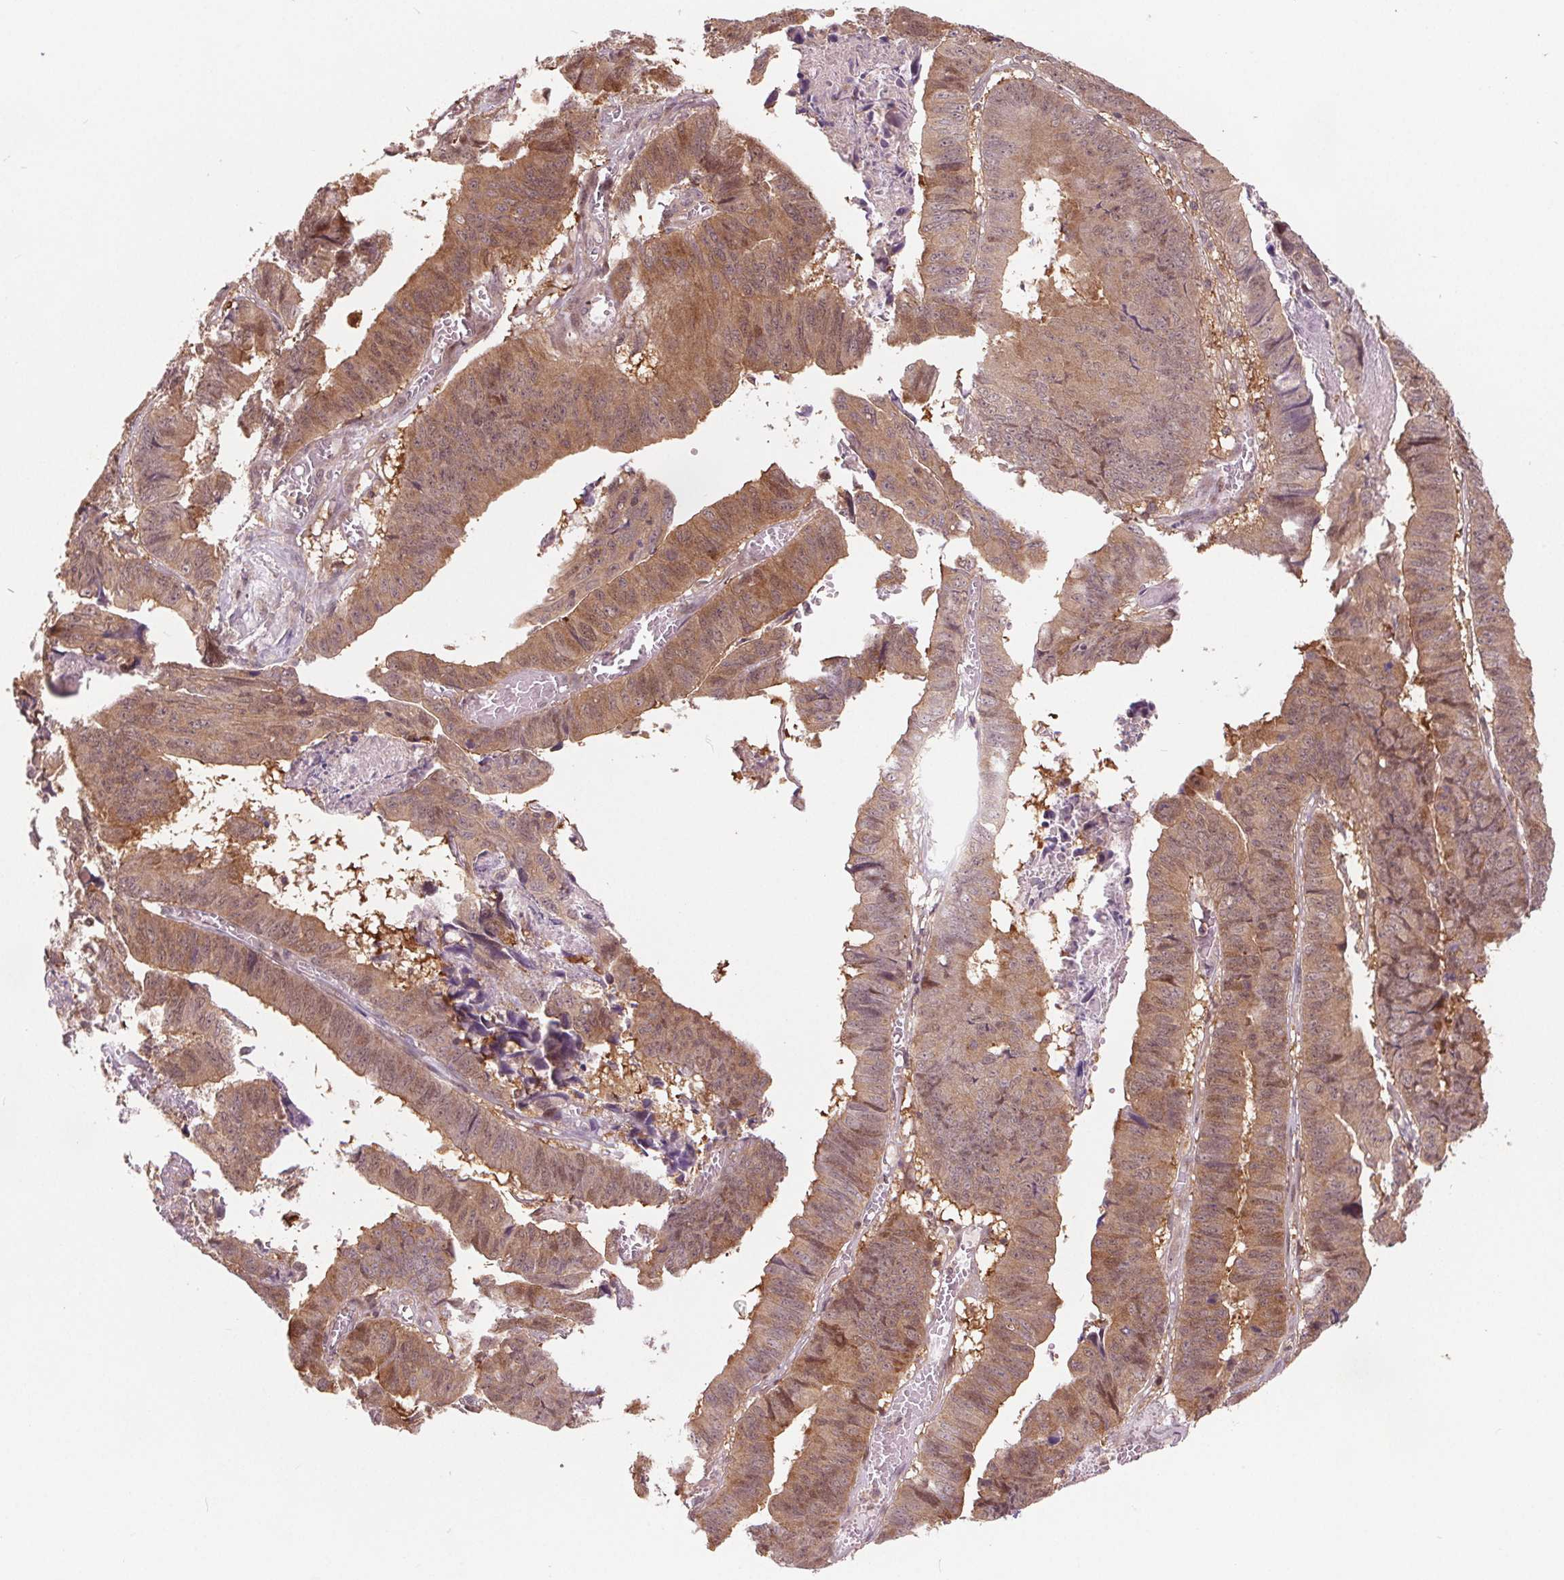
{"staining": {"intensity": "moderate", "quantity": ">75%", "location": "cytoplasmic/membranous,nuclear"}, "tissue": "stomach cancer", "cell_type": "Tumor cells", "image_type": "cancer", "snomed": [{"axis": "morphology", "description": "Adenocarcinoma, NOS"}, {"axis": "topography", "description": "Stomach, lower"}], "caption": "There is medium levels of moderate cytoplasmic/membranous and nuclear expression in tumor cells of adenocarcinoma (stomach), as demonstrated by immunohistochemical staining (brown color).", "gene": "HIF1AN", "patient": {"sex": "male", "age": 77}}